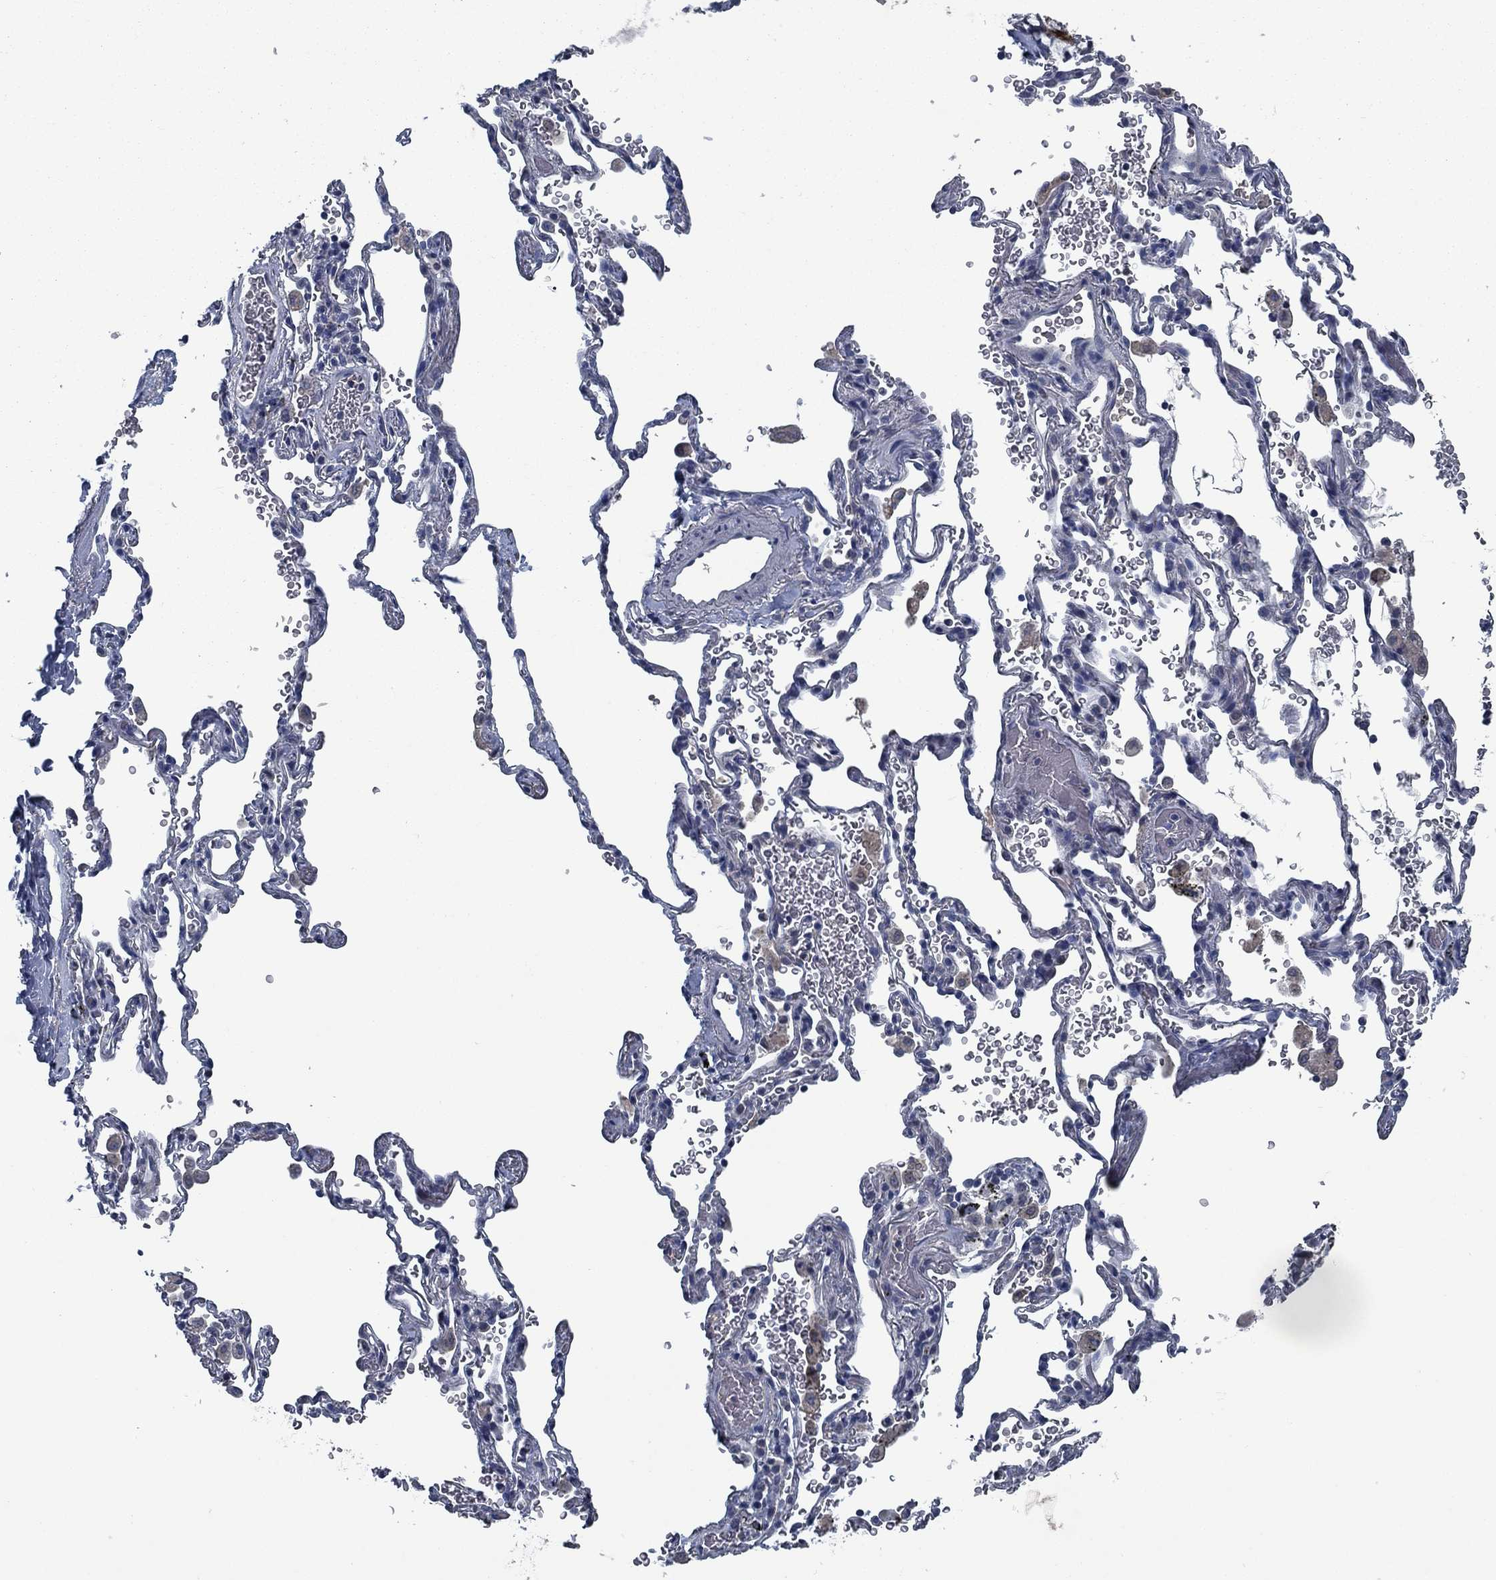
{"staining": {"intensity": "negative", "quantity": "none", "location": "none"}, "tissue": "adipose tissue", "cell_type": "Adipocytes", "image_type": "normal", "snomed": [{"axis": "morphology", "description": "Normal tissue, NOS"}, {"axis": "morphology", "description": "Adenocarcinoma, NOS"}, {"axis": "topography", "description": "Cartilage tissue"}, {"axis": "topography", "description": "Lung"}], "caption": "IHC histopathology image of benign adipose tissue: adipose tissue stained with DAB (3,3'-diaminobenzidine) shows no significant protein staining in adipocytes.", "gene": "PNMA8A", "patient": {"sex": "male", "age": 59}}